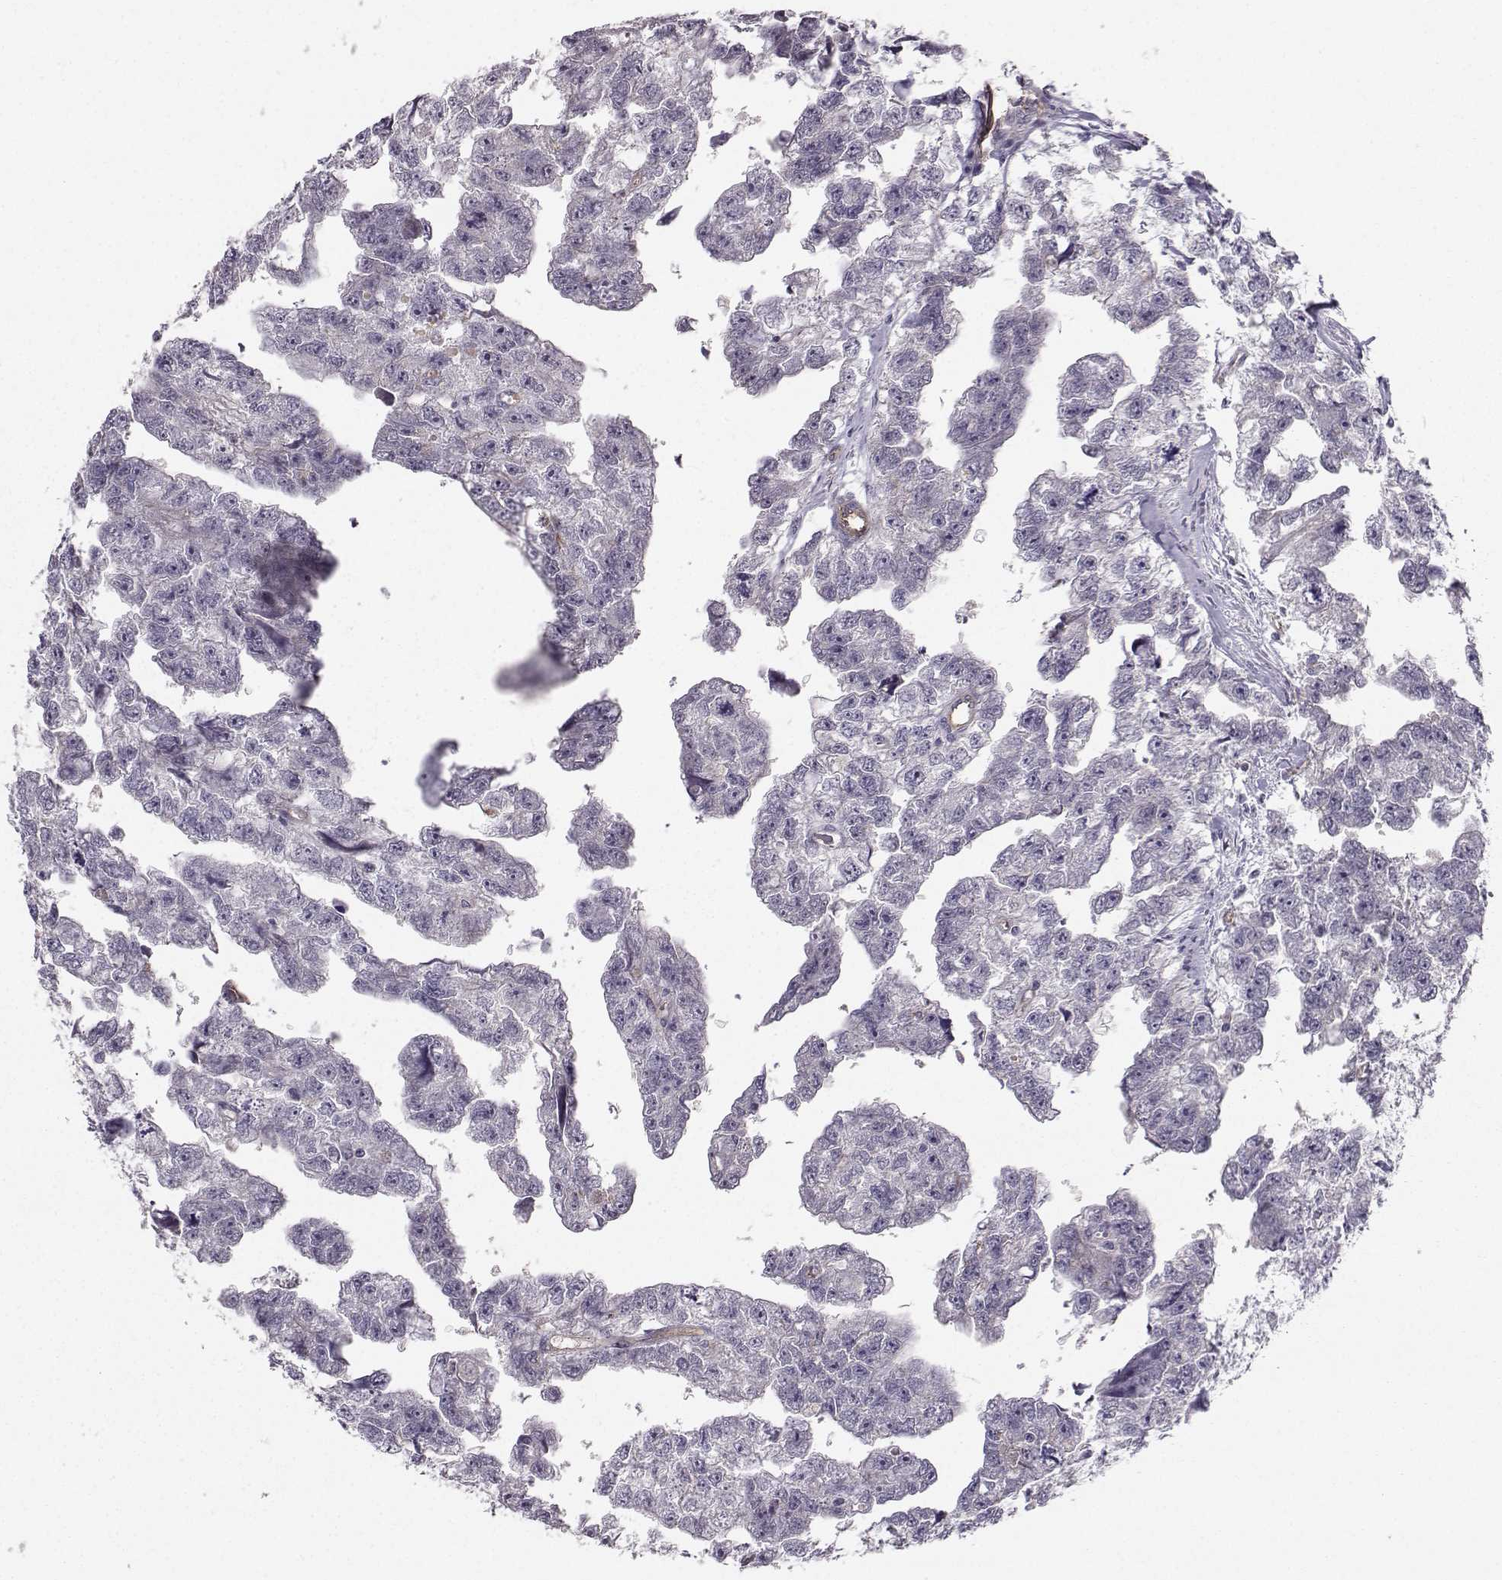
{"staining": {"intensity": "negative", "quantity": "none", "location": "none"}, "tissue": "testis cancer", "cell_type": "Tumor cells", "image_type": "cancer", "snomed": [{"axis": "morphology", "description": "Carcinoma, Embryonal, NOS"}, {"axis": "morphology", "description": "Teratoma, malignant, NOS"}, {"axis": "topography", "description": "Testis"}], "caption": "The histopathology image displays no staining of tumor cells in embryonal carcinoma (testis).", "gene": "OPRD1", "patient": {"sex": "male", "age": 44}}